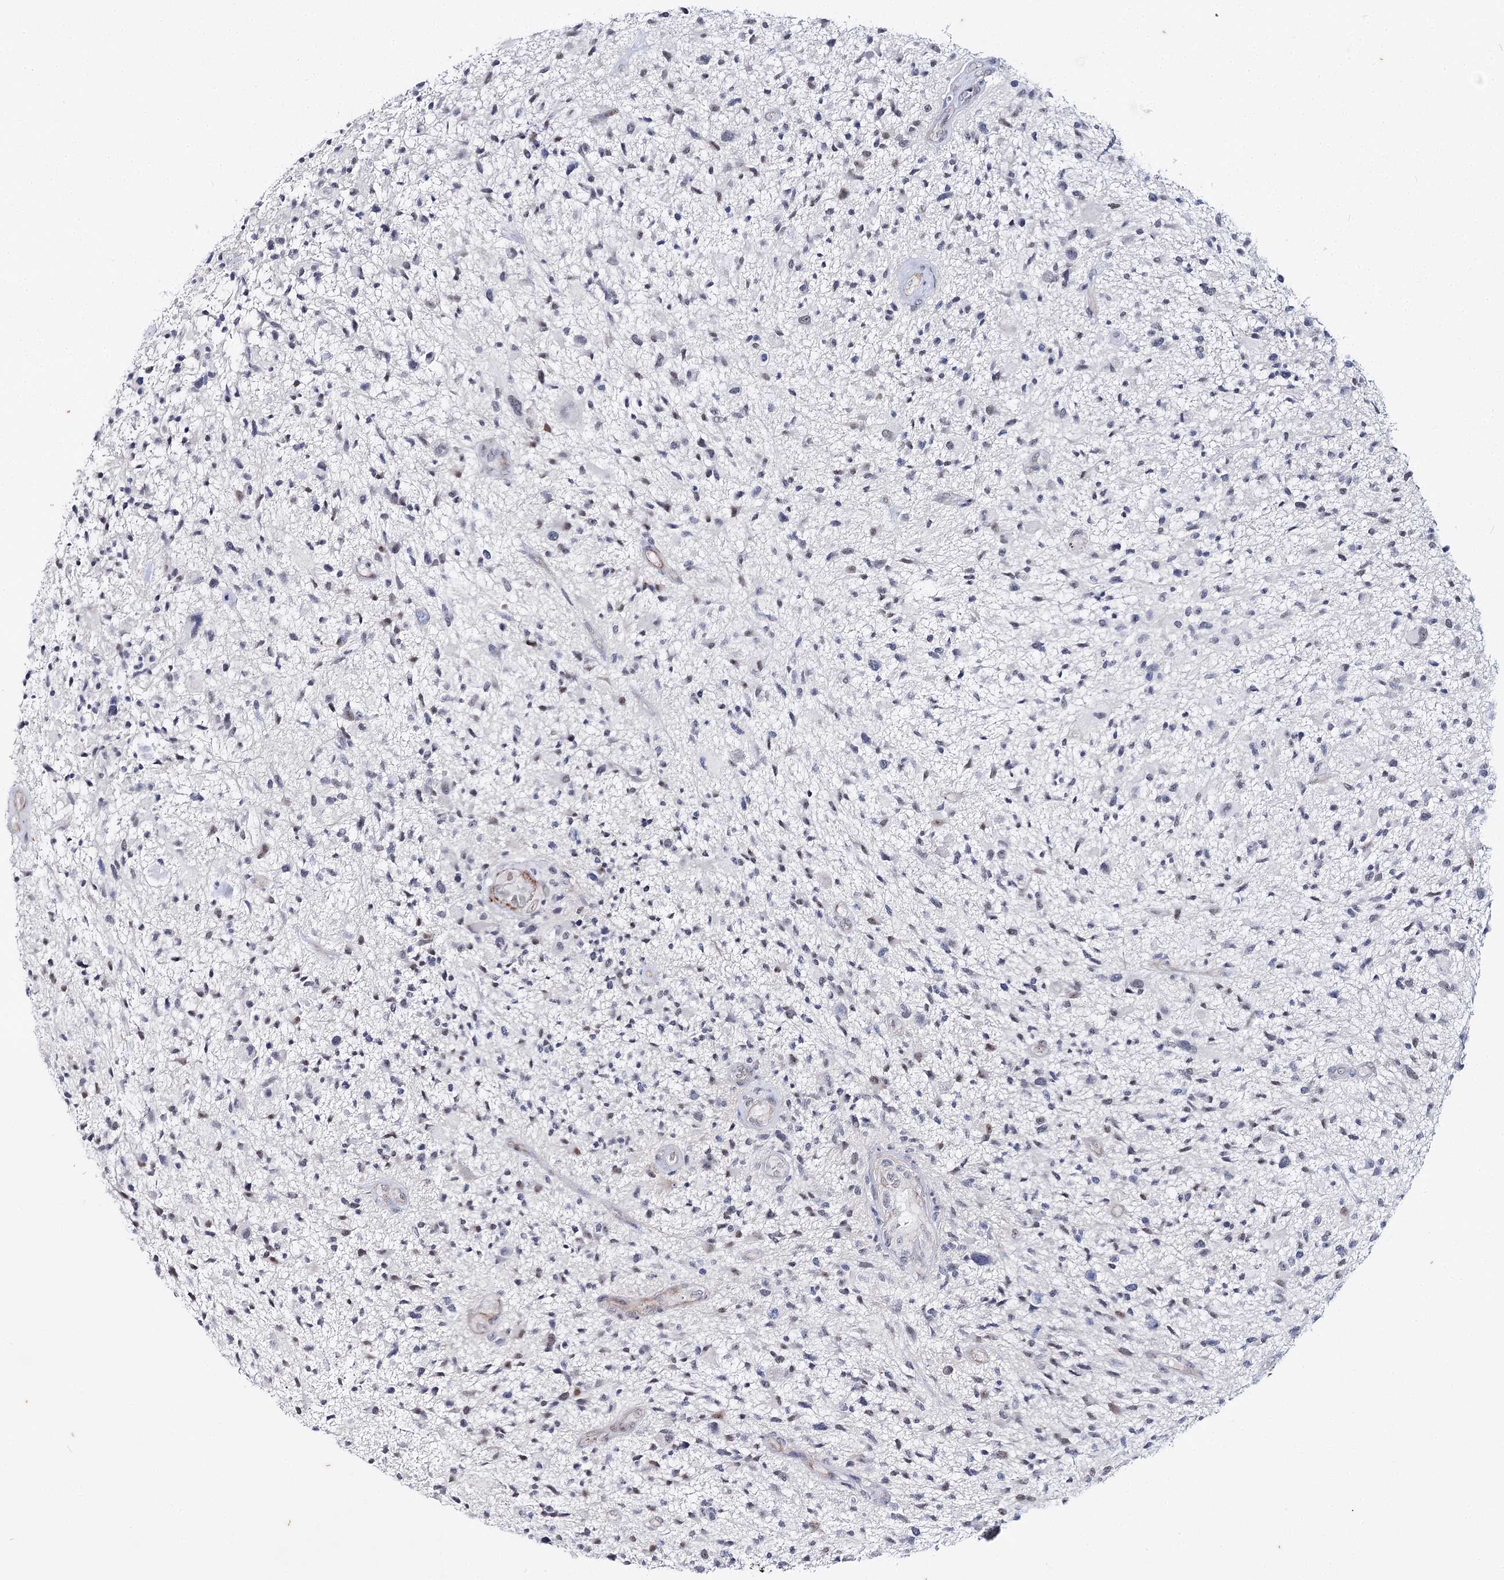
{"staining": {"intensity": "negative", "quantity": "none", "location": "none"}, "tissue": "glioma", "cell_type": "Tumor cells", "image_type": "cancer", "snomed": [{"axis": "morphology", "description": "Glioma, malignant, High grade"}, {"axis": "topography", "description": "Brain"}], "caption": "There is no significant expression in tumor cells of high-grade glioma (malignant).", "gene": "AGXT2", "patient": {"sex": "male", "age": 47}}